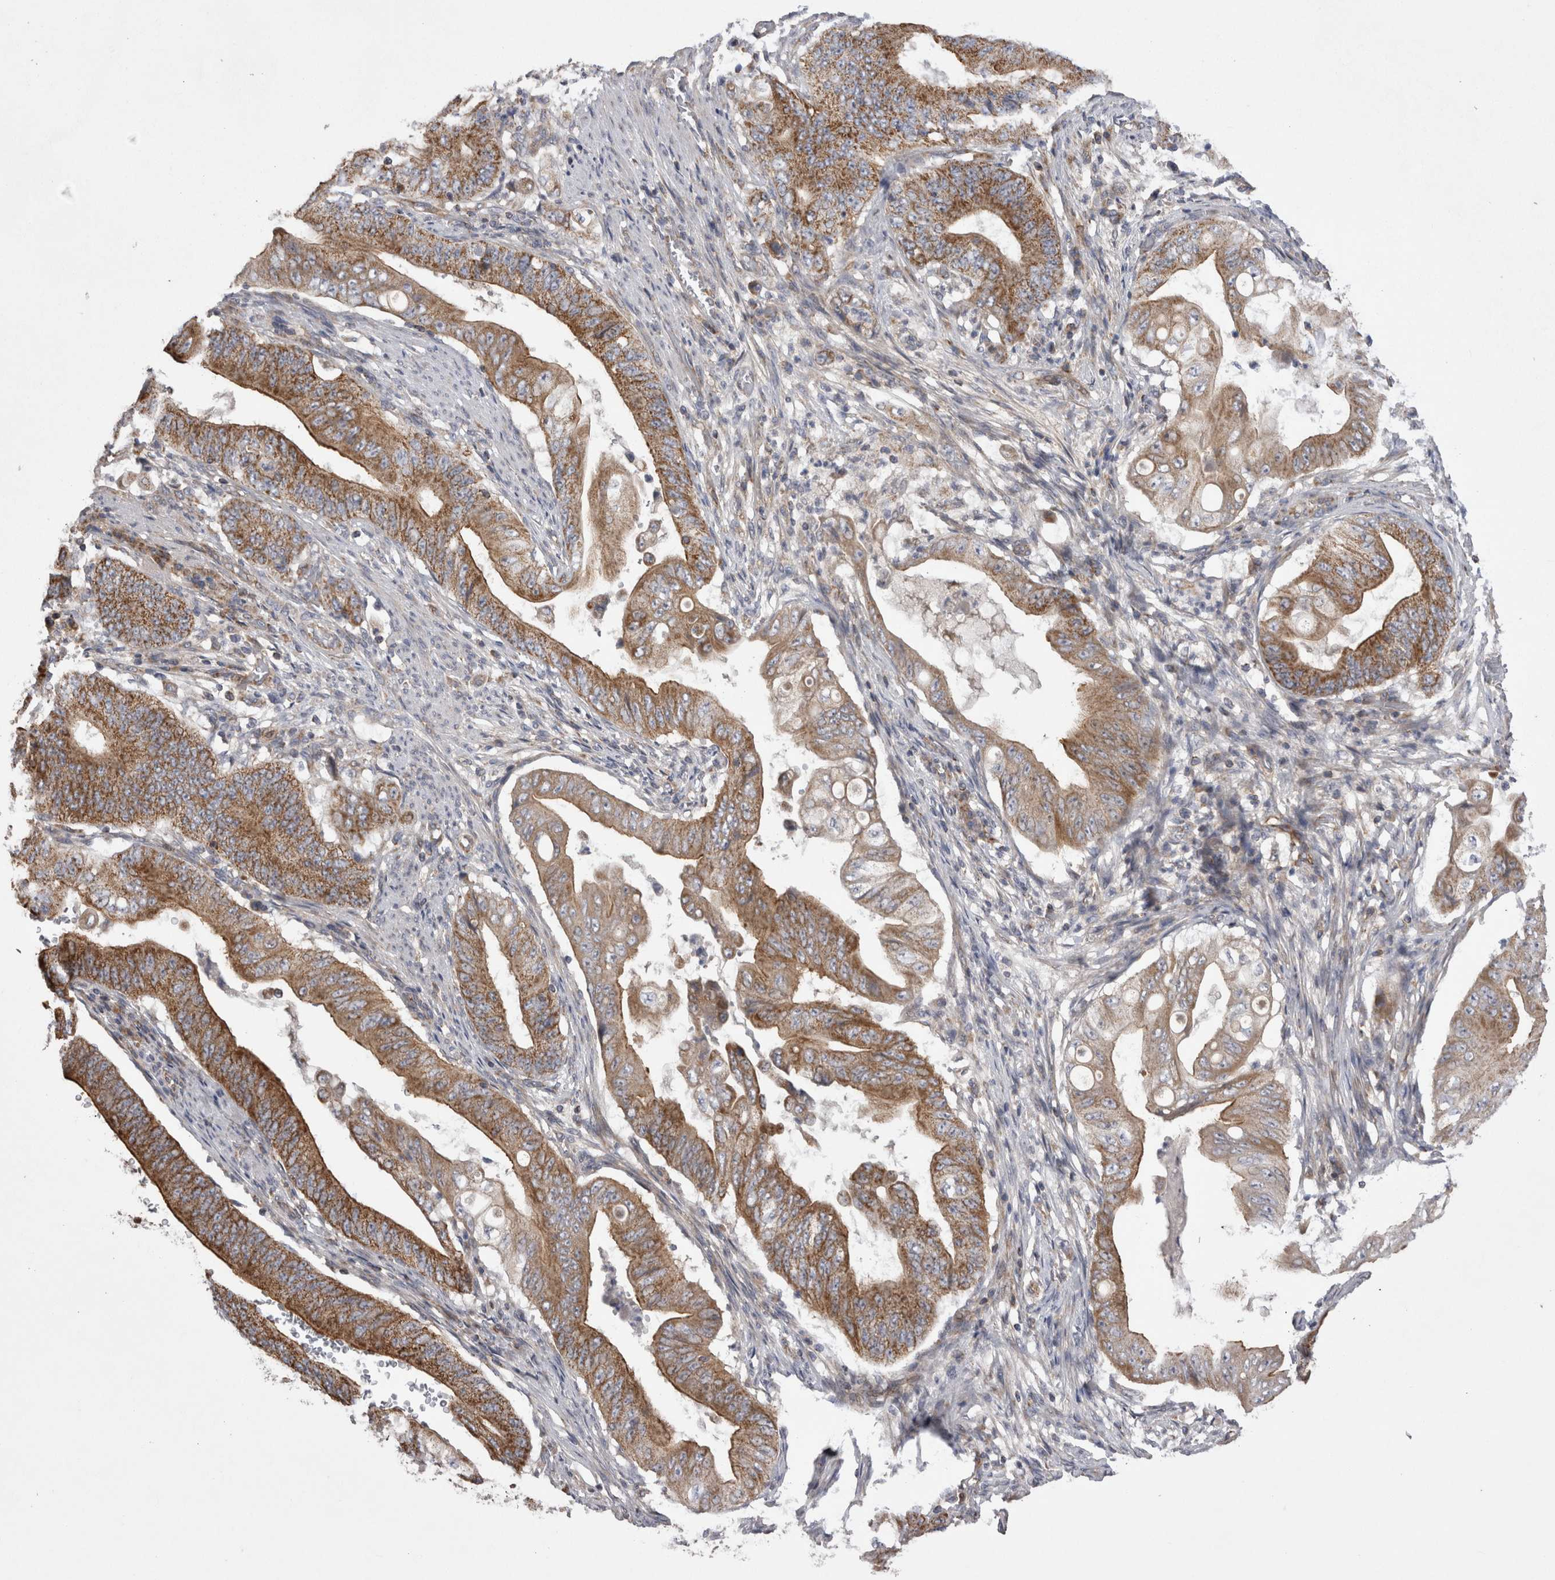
{"staining": {"intensity": "moderate", "quantity": ">75%", "location": "cytoplasmic/membranous"}, "tissue": "stomach cancer", "cell_type": "Tumor cells", "image_type": "cancer", "snomed": [{"axis": "morphology", "description": "Adenocarcinoma, NOS"}, {"axis": "topography", "description": "Stomach"}], "caption": "Moderate cytoplasmic/membranous expression for a protein is present in about >75% of tumor cells of stomach adenocarcinoma using immunohistochemistry (IHC).", "gene": "DARS2", "patient": {"sex": "female", "age": 73}}